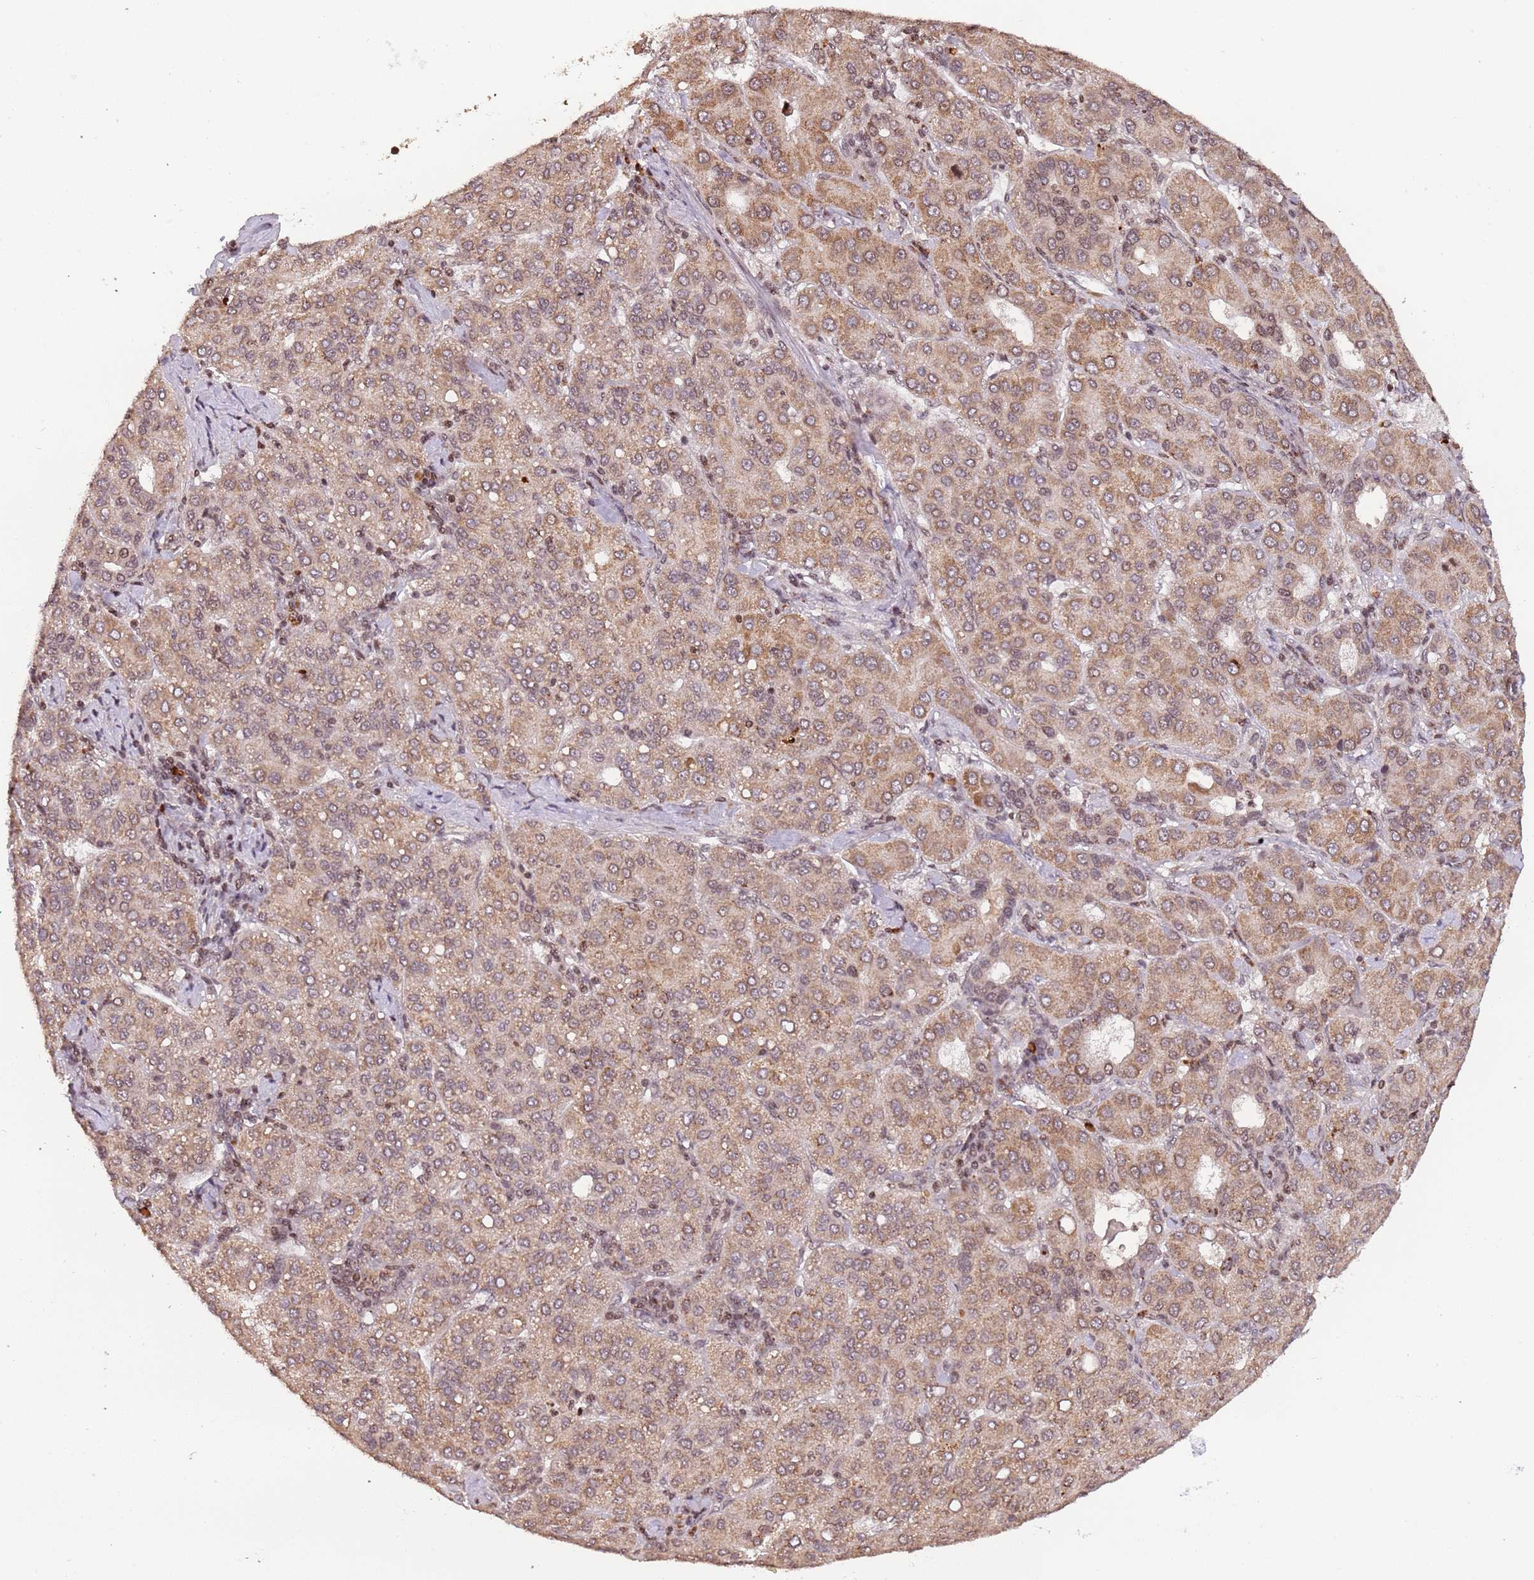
{"staining": {"intensity": "moderate", "quantity": ">75%", "location": "cytoplasmic/membranous,nuclear"}, "tissue": "liver cancer", "cell_type": "Tumor cells", "image_type": "cancer", "snomed": [{"axis": "morphology", "description": "Carcinoma, Hepatocellular, NOS"}, {"axis": "topography", "description": "Liver"}], "caption": "There is medium levels of moderate cytoplasmic/membranous and nuclear positivity in tumor cells of hepatocellular carcinoma (liver), as demonstrated by immunohistochemical staining (brown color).", "gene": "SAMSN1", "patient": {"sex": "male", "age": 65}}